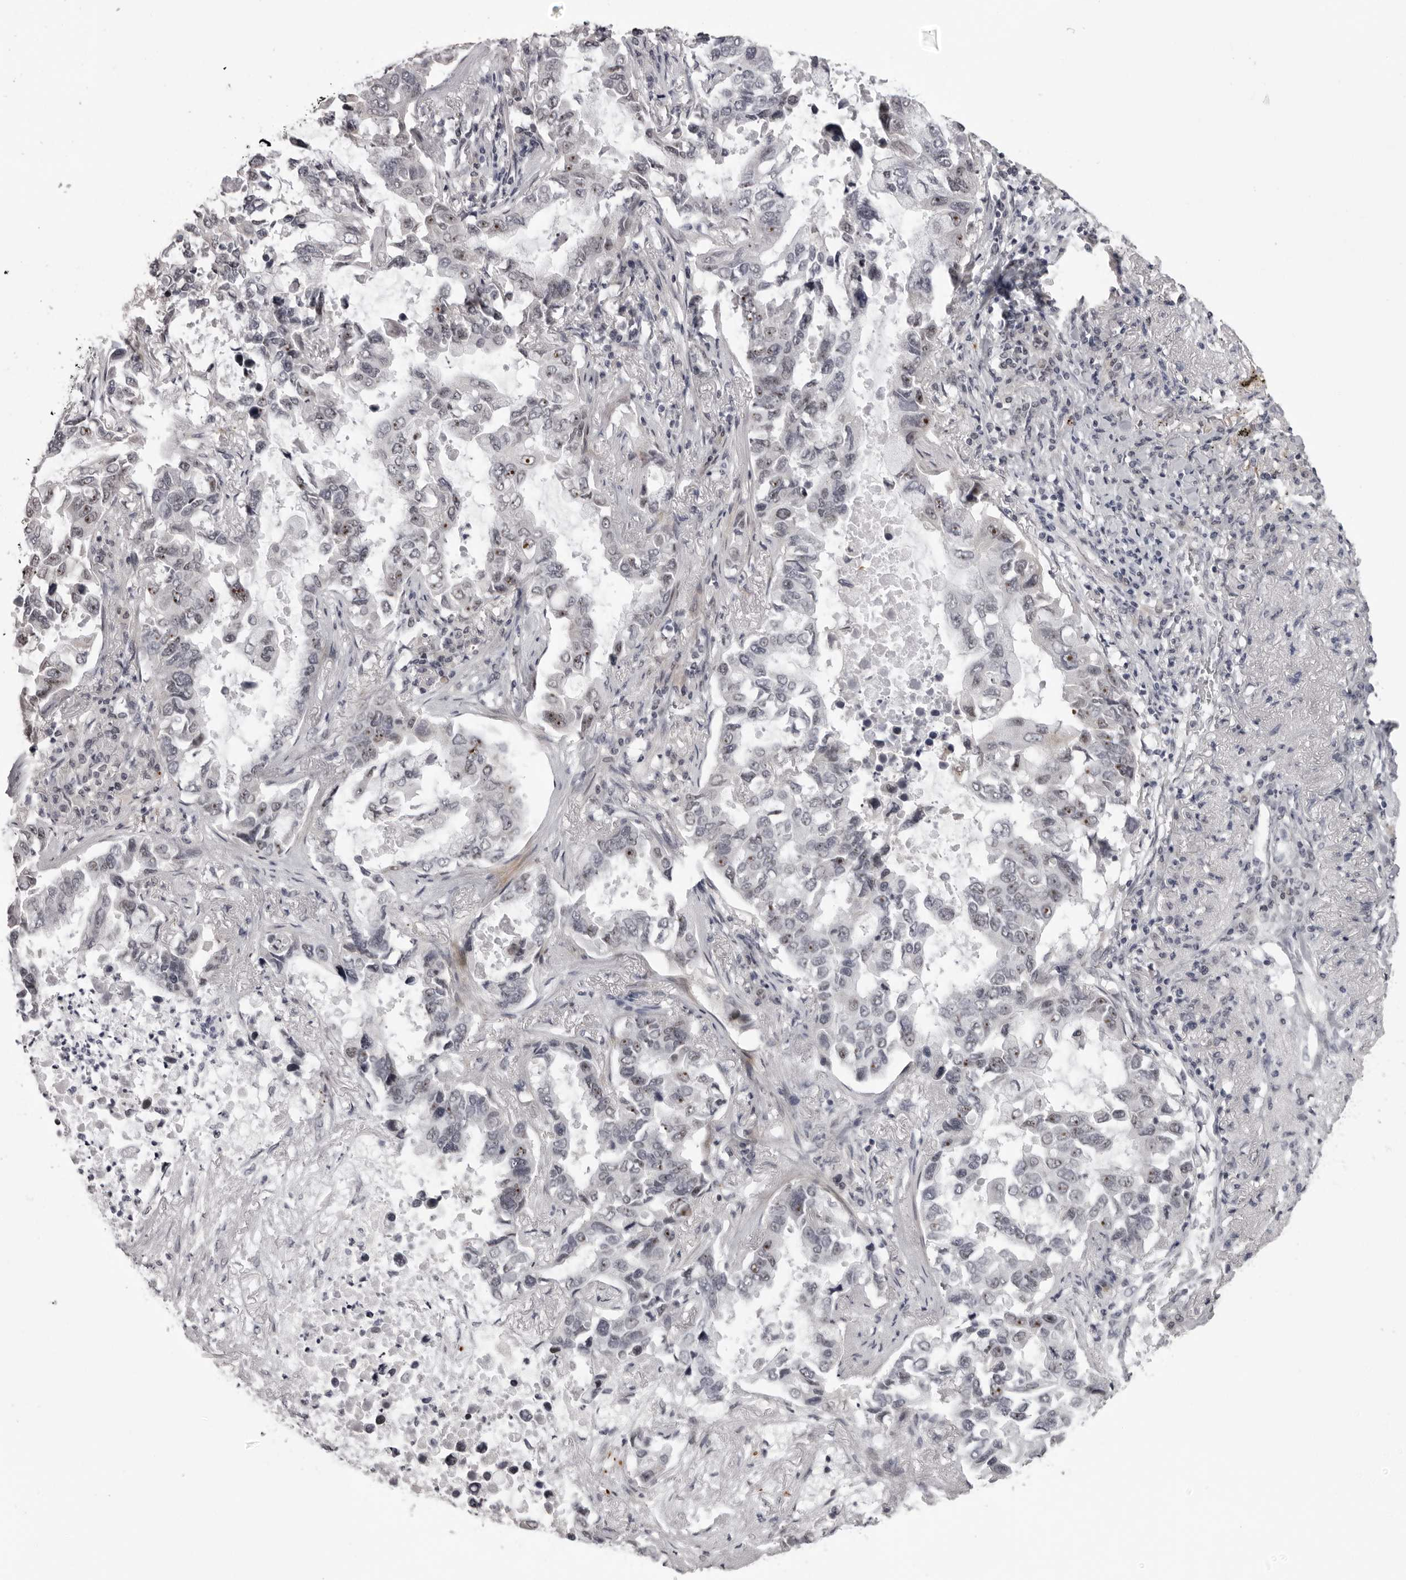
{"staining": {"intensity": "moderate", "quantity": "<25%", "location": "nuclear"}, "tissue": "lung cancer", "cell_type": "Tumor cells", "image_type": "cancer", "snomed": [{"axis": "morphology", "description": "Adenocarcinoma, NOS"}, {"axis": "topography", "description": "Lung"}], "caption": "The photomicrograph reveals staining of lung cancer (adenocarcinoma), revealing moderate nuclear protein expression (brown color) within tumor cells.", "gene": "HELZ", "patient": {"sex": "male", "age": 64}}